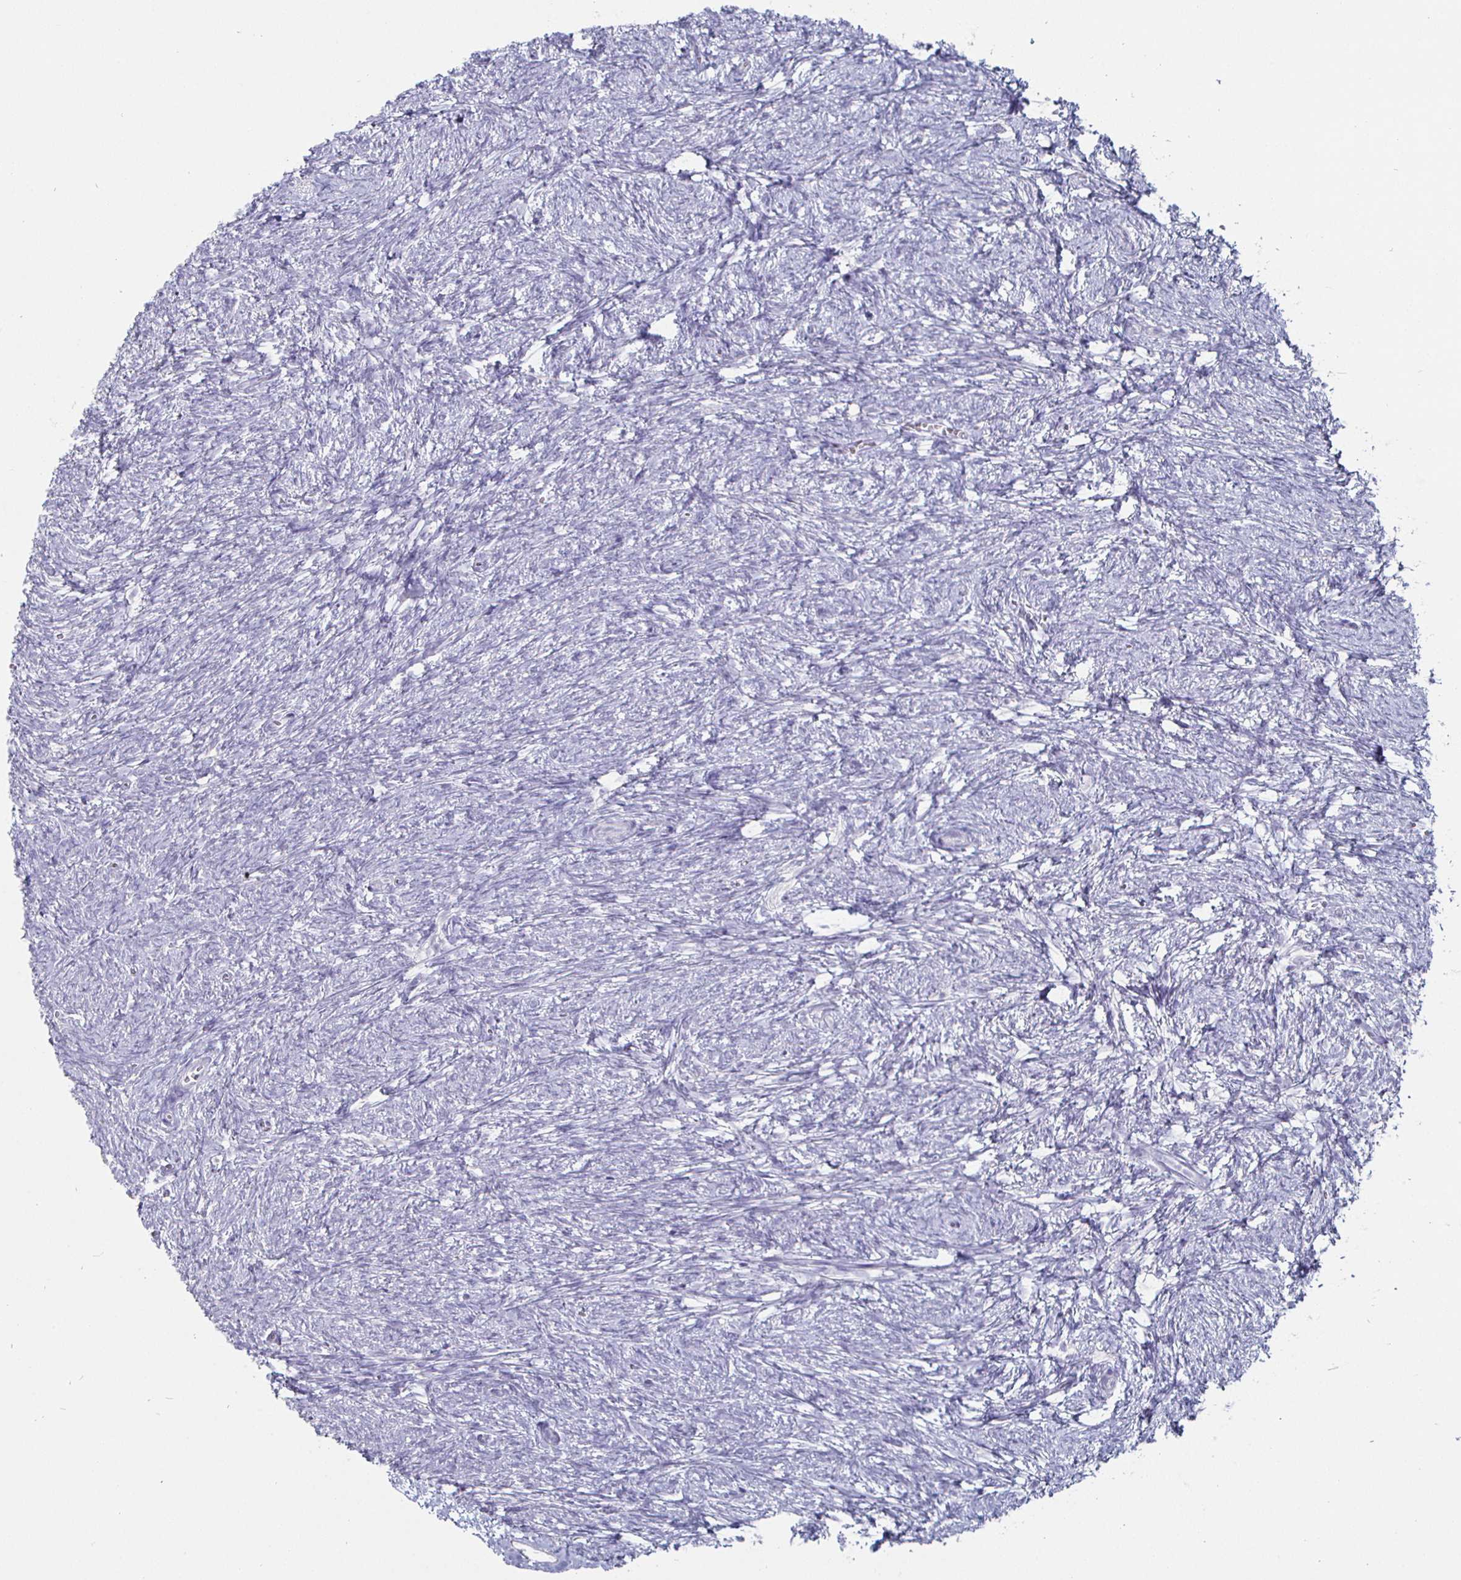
{"staining": {"intensity": "negative", "quantity": "none", "location": "none"}, "tissue": "ovary", "cell_type": "Ovarian stroma cells", "image_type": "normal", "snomed": [{"axis": "morphology", "description": "Normal tissue, NOS"}, {"axis": "topography", "description": "Ovary"}], "caption": "High power microscopy photomicrograph of an IHC histopathology image of normal ovary, revealing no significant expression in ovarian stroma cells. Brightfield microscopy of immunohistochemistry (IHC) stained with DAB (3,3'-diaminobenzidine) (brown) and hematoxylin (blue), captured at high magnification.", "gene": "ENPP1", "patient": {"sex": "female", "age": 41}}